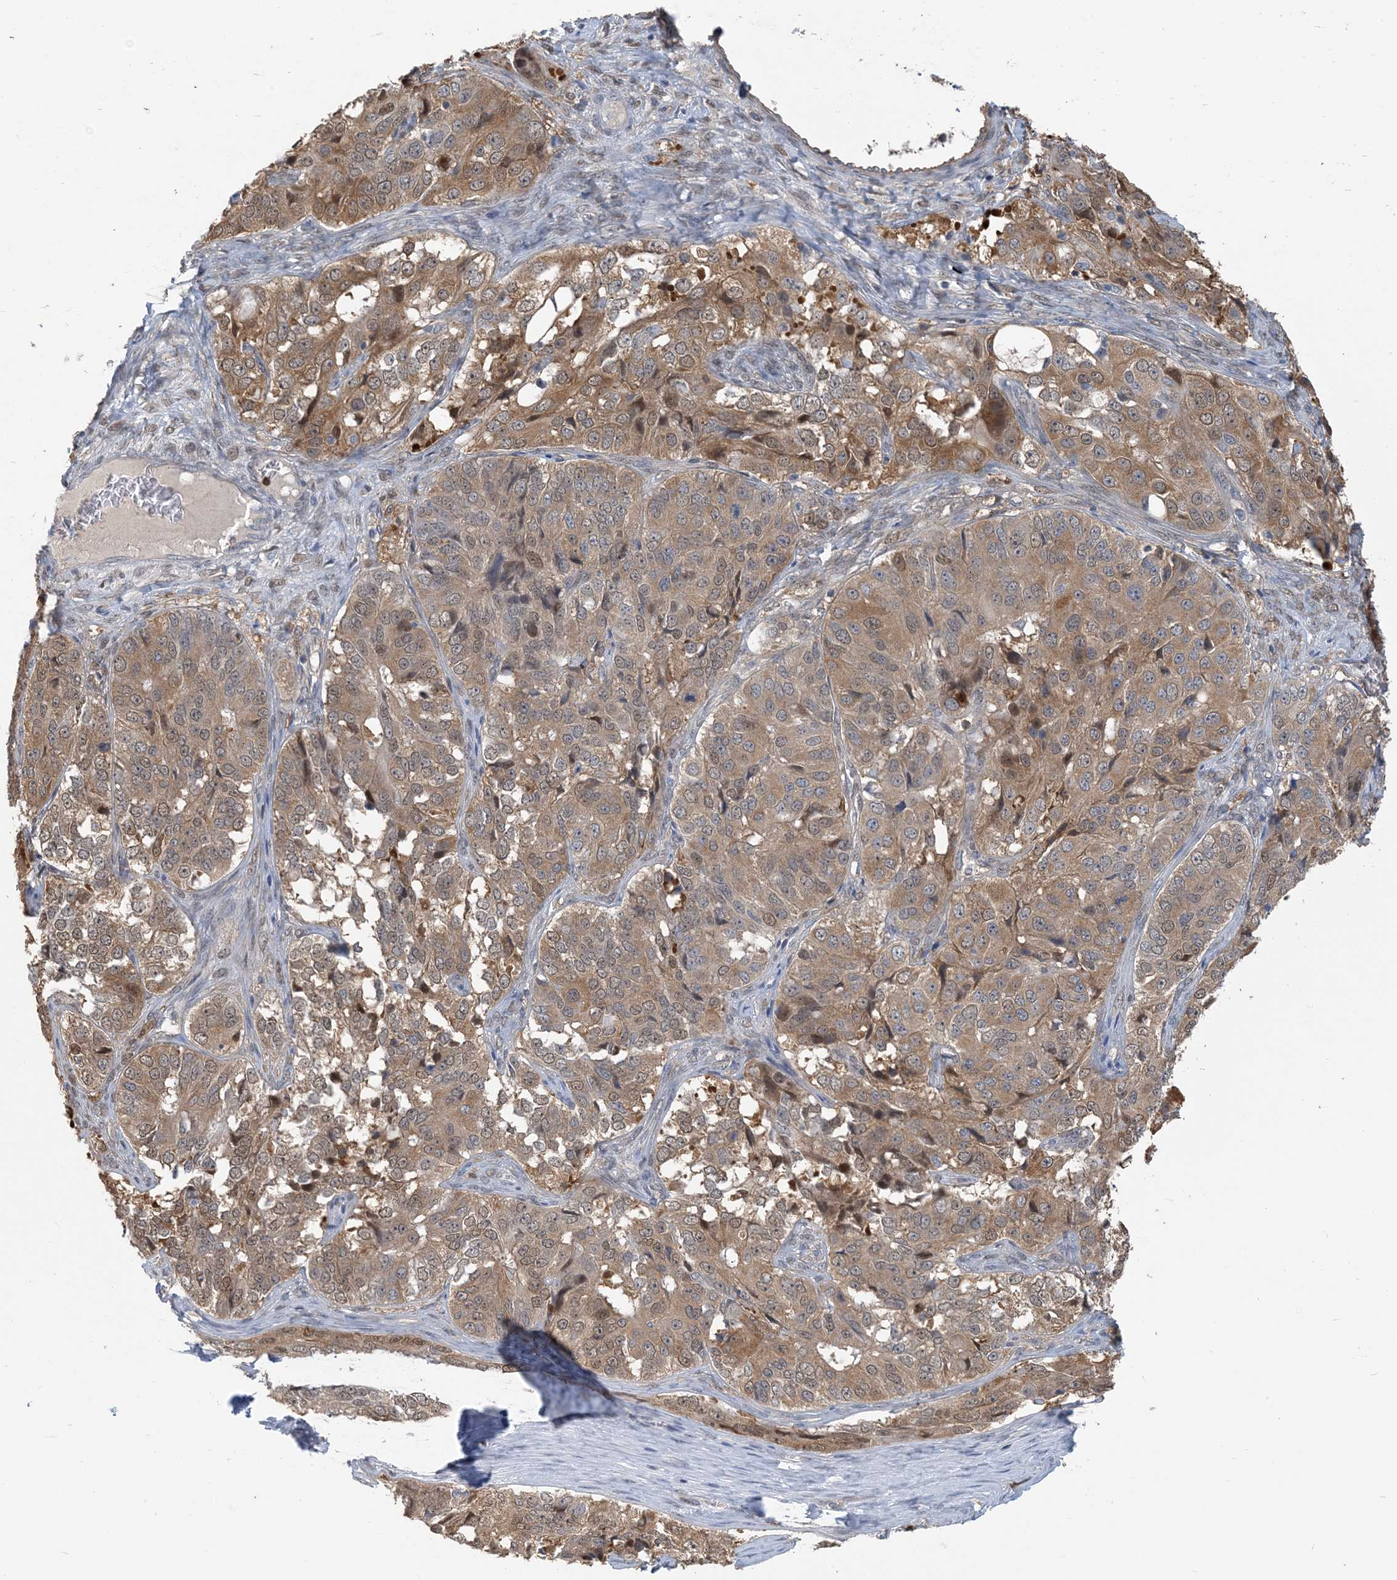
{"staining": {"intensity": "moderate", "quantity": ">75%", "location": "cytoplasmic/membranous,nuclear"}, "tissue": "ovarian cancer", "cell_type": "Tumor cells", "image_type": "cancer", "snomed": [{"axis": "morphology", "description": "Carcinoma, endometroid"}, {"axis": "topography", "description": "Ovary"}], "caption": "This histopathology image shows immunohistochemistry (IHC) staining of human ovarian endometroid carcinoma, with medium moderate cytoplasmic/membranous and nuclear staining in about >75% of tumor cells.", "gene": "ZC3H12A", "patient": {"sex": "female", "age": 51}}